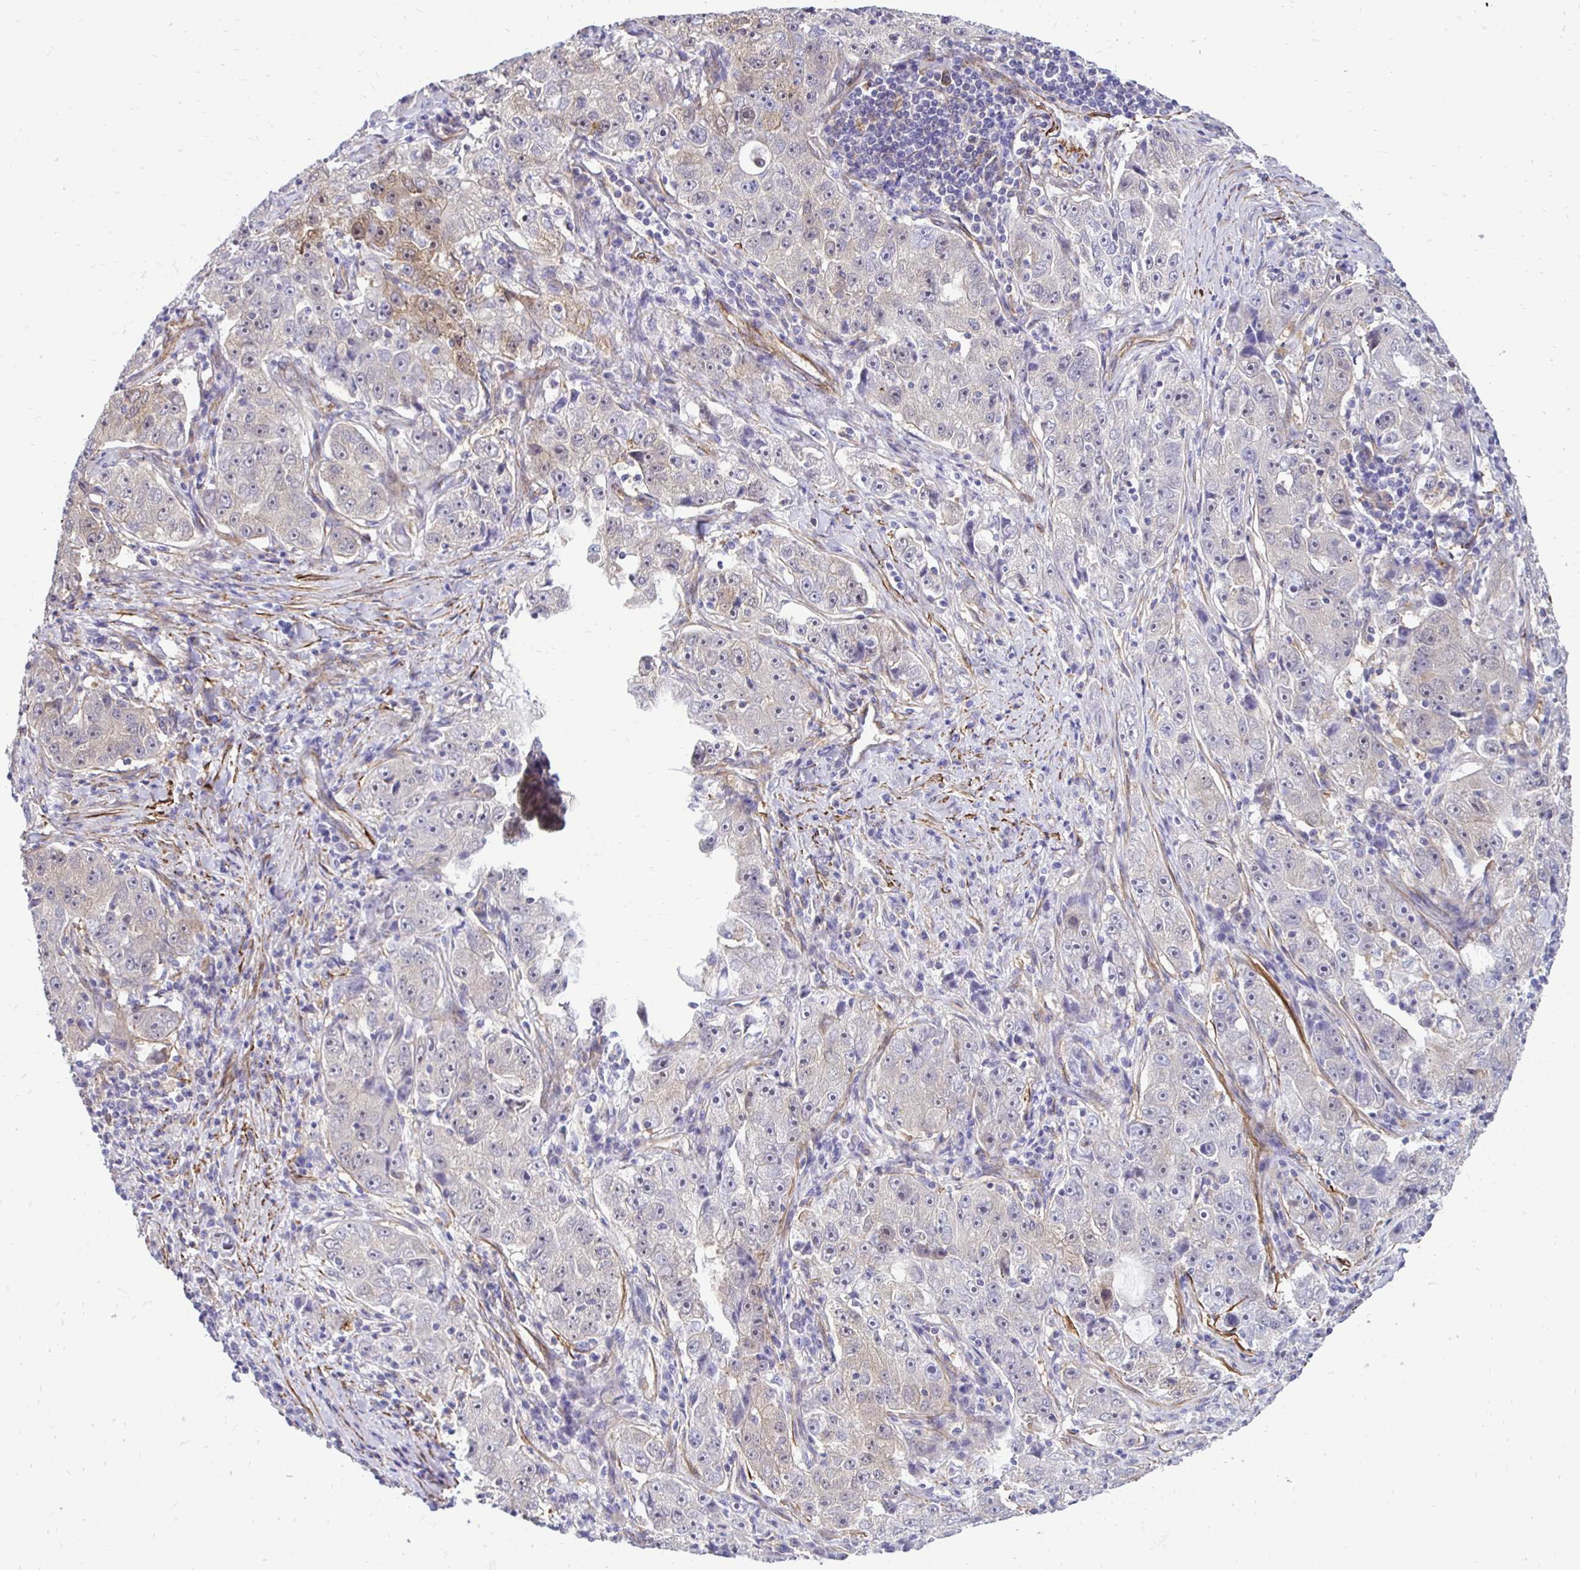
{"staining": {"intensity": "negative", "quantity": "none", "location": "none"}, "tissue": "lung cancer", "cell_type": "Tumor cells", "image_type": "cancer", "snomed": [{"axis": "morphology", "description": "Normal morphology"}, {"axis": "morphology", "description": "Adenocarcinoma, NOS"}, {"axis": "topography", "description": "Lymph node"}, {"axis": "topography", "description": "Lung"}], "caption": "Human lung cancer (adenocarcinoma) stained for a protein using immunohistochemistry displays no expression in tumor cells.", "gene": "CTPS1", "patient": {"sex": "female", "age": 57}}